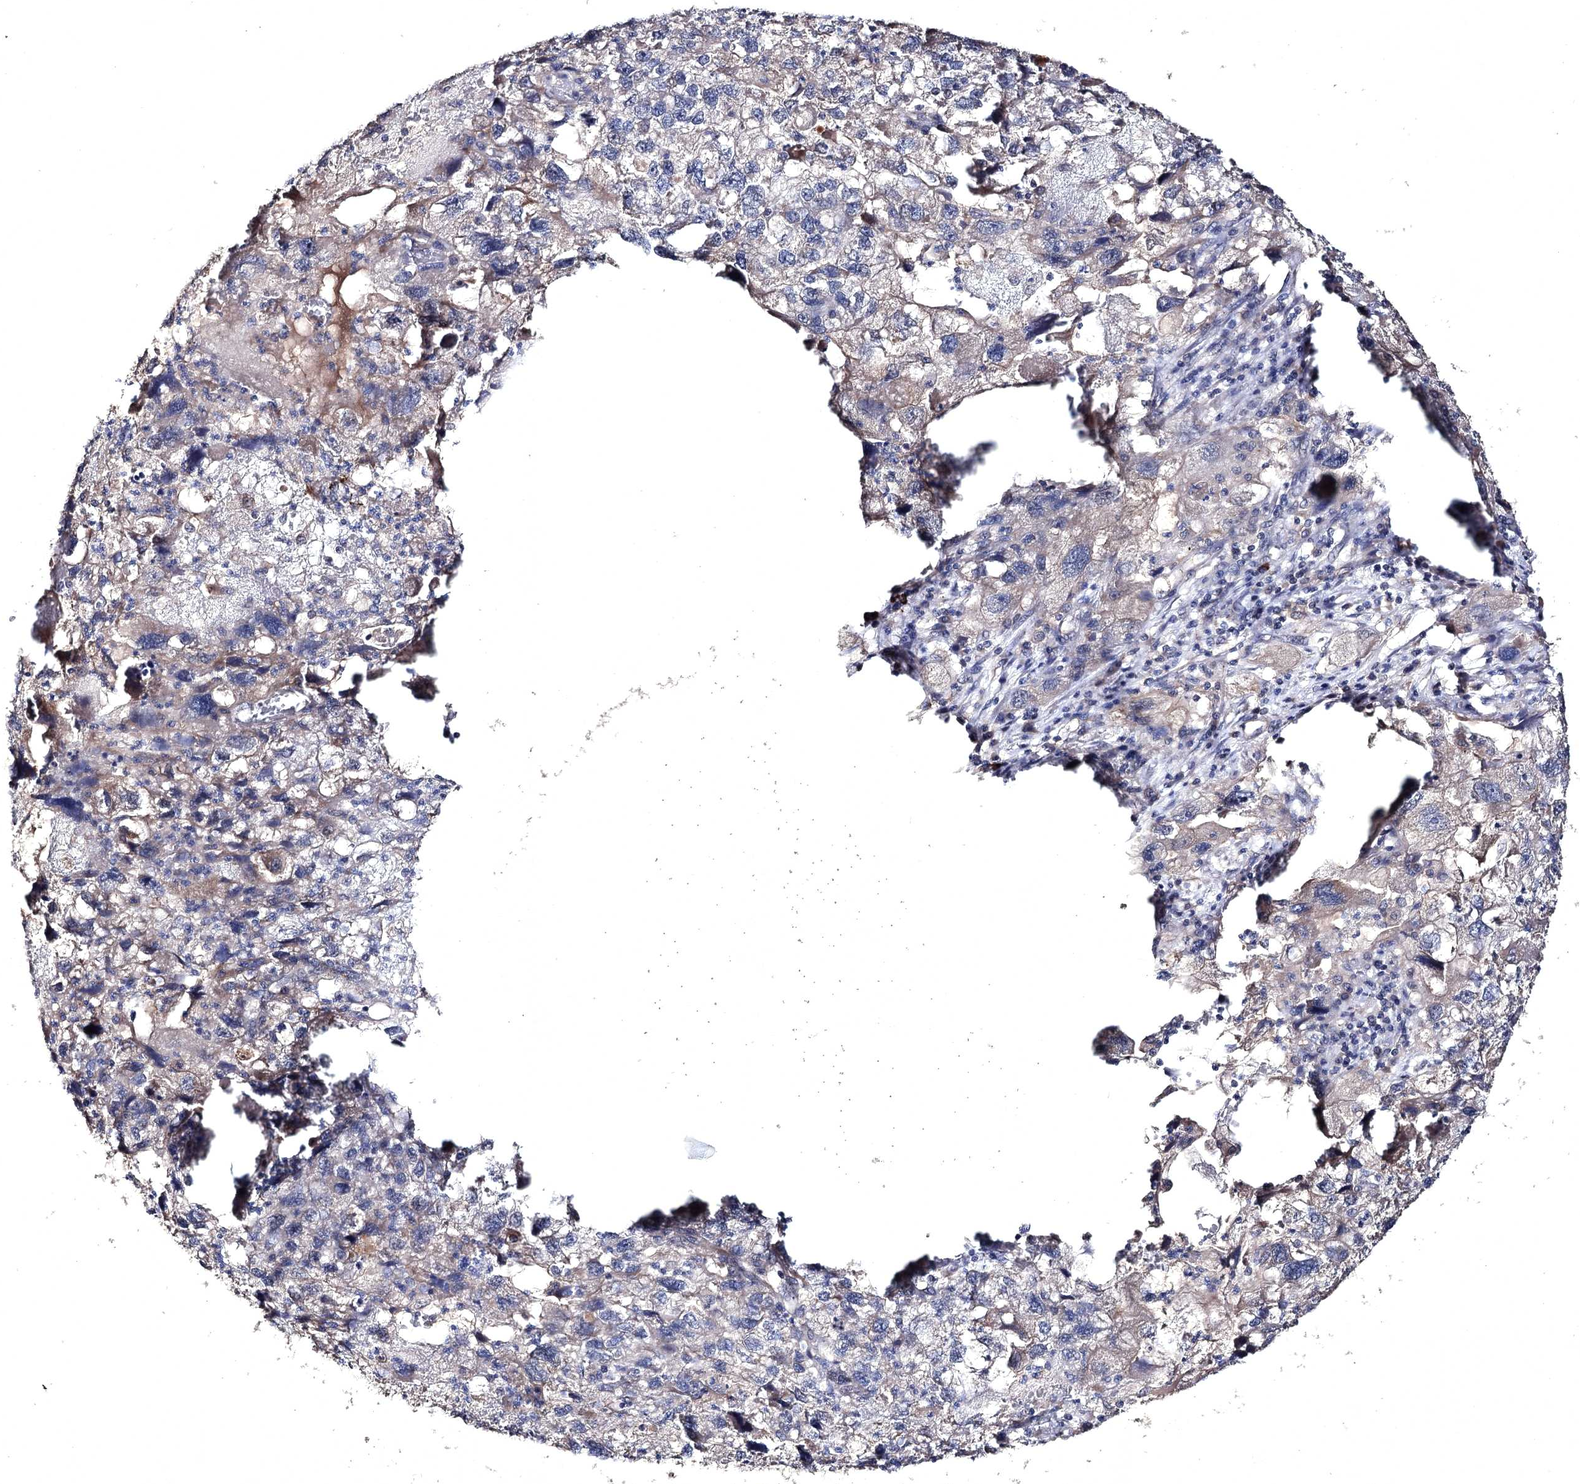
{"staining": {"intensity": "weak", "quantity": "<25%", "location": "cytoplasmic/membranous"}, "tissue": "endometrial cancer", "cell_type": "Tumor cells", "image_type": "cancer", "snomed": [{"axis": "morphology", "description": "Adenocarcinoma, NOS"}, {"axis": "topography", "description": "Endometrium"}], "caption": "IHC of endometrial cancer demonstrates no expression in tumor cells.", "gene": "SEMA4G", "patient": {"sex": "female", "age": 49}}